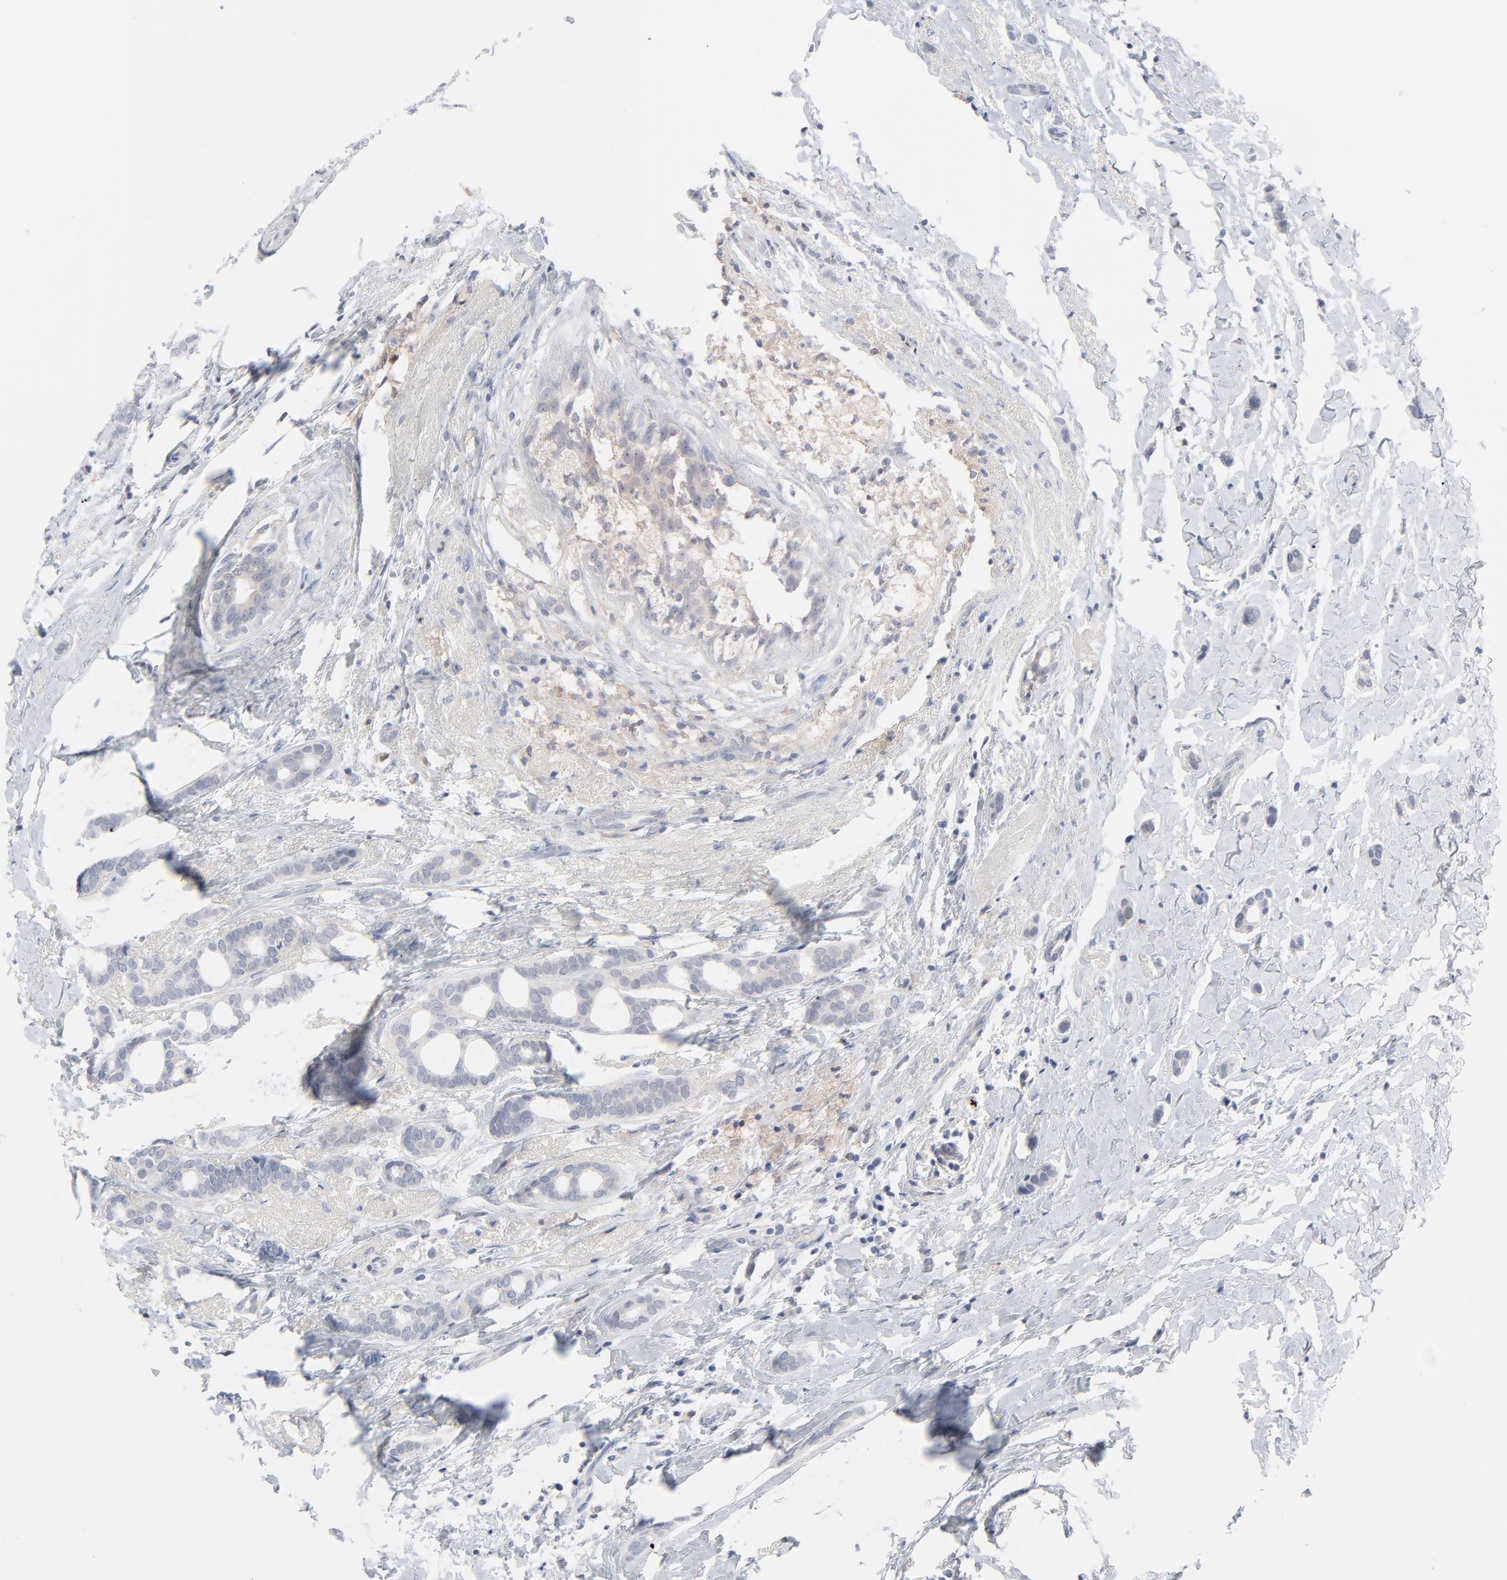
{"staining": {"intensity": "weak", "quantity": "<25%", "location": "cytoplasmic/membranous"}, "tissue": "breast cancer", "cell_type": "Tumor cells", "image_type": "cancer", "snomed": [{"axis": "morphology", "description": "Duct carcinoma"}, {"axis": "topography", "description": "Breast"}], "caption": "A micrograph of human breast cancer is negative for staining in tumor cells. (DAB (3,3'-diaminobenzidine) immunohistochemistry (IHC) with hematoxylin counter stain).", "gene": "CLEC4G", "patient": {"sex": "female", "age": 54}}